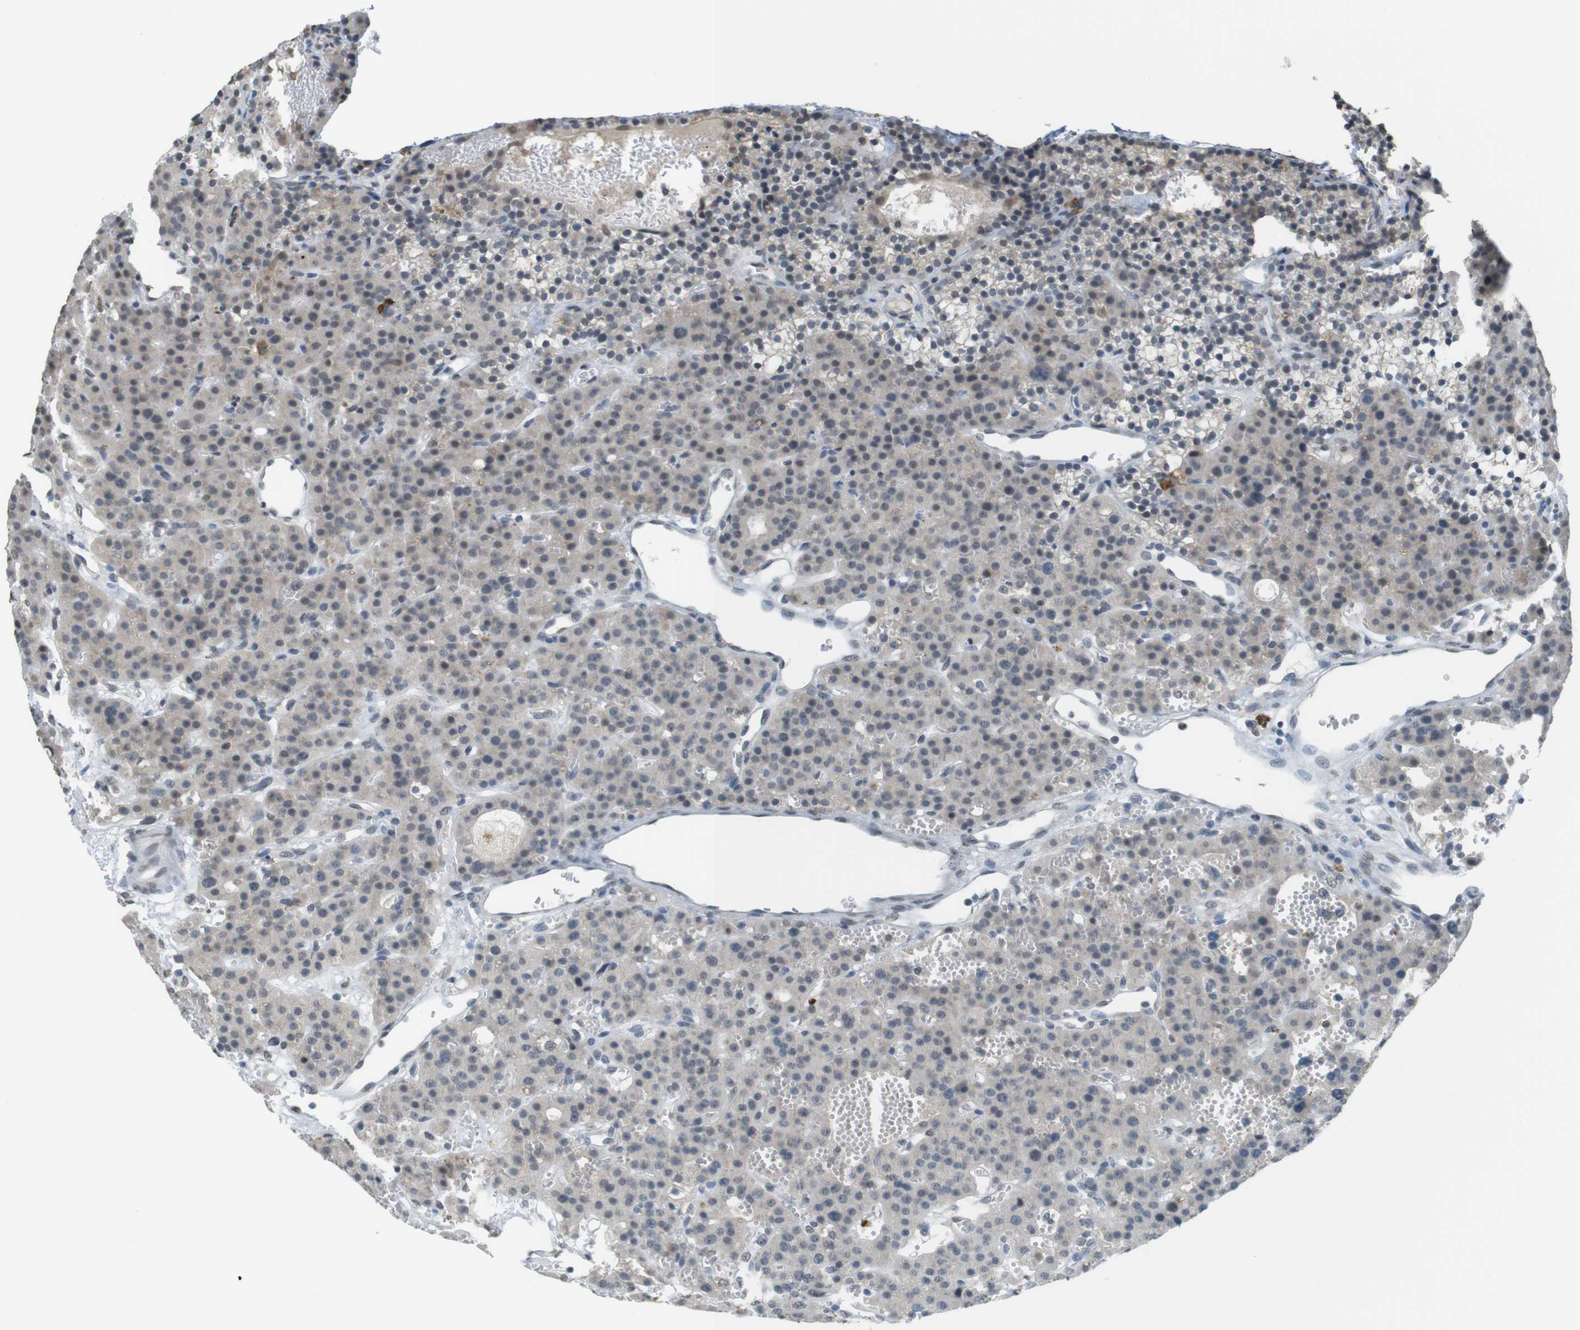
{"staining": {"intensity": "negative", "quantity": "none", "location": "none"}, "tissue": "parathyroid gland", "cell_type": "Glandular cells", "image_type": "normal", "snomed": [{"axis": "morphology", "description": "Normal tissue, NOS"}, {"axis": "morphology", "description": "Adenoma, NOS"}, {"axis": "topography", "description": "Parathyroid gland"}], "caption": "A histopathology image of human parathyroid gland is negative for staining in glandular cells. Nuclei are stained in blue.", "gene": "FZD10", "patient": {"sex": "female", "age": 81}}